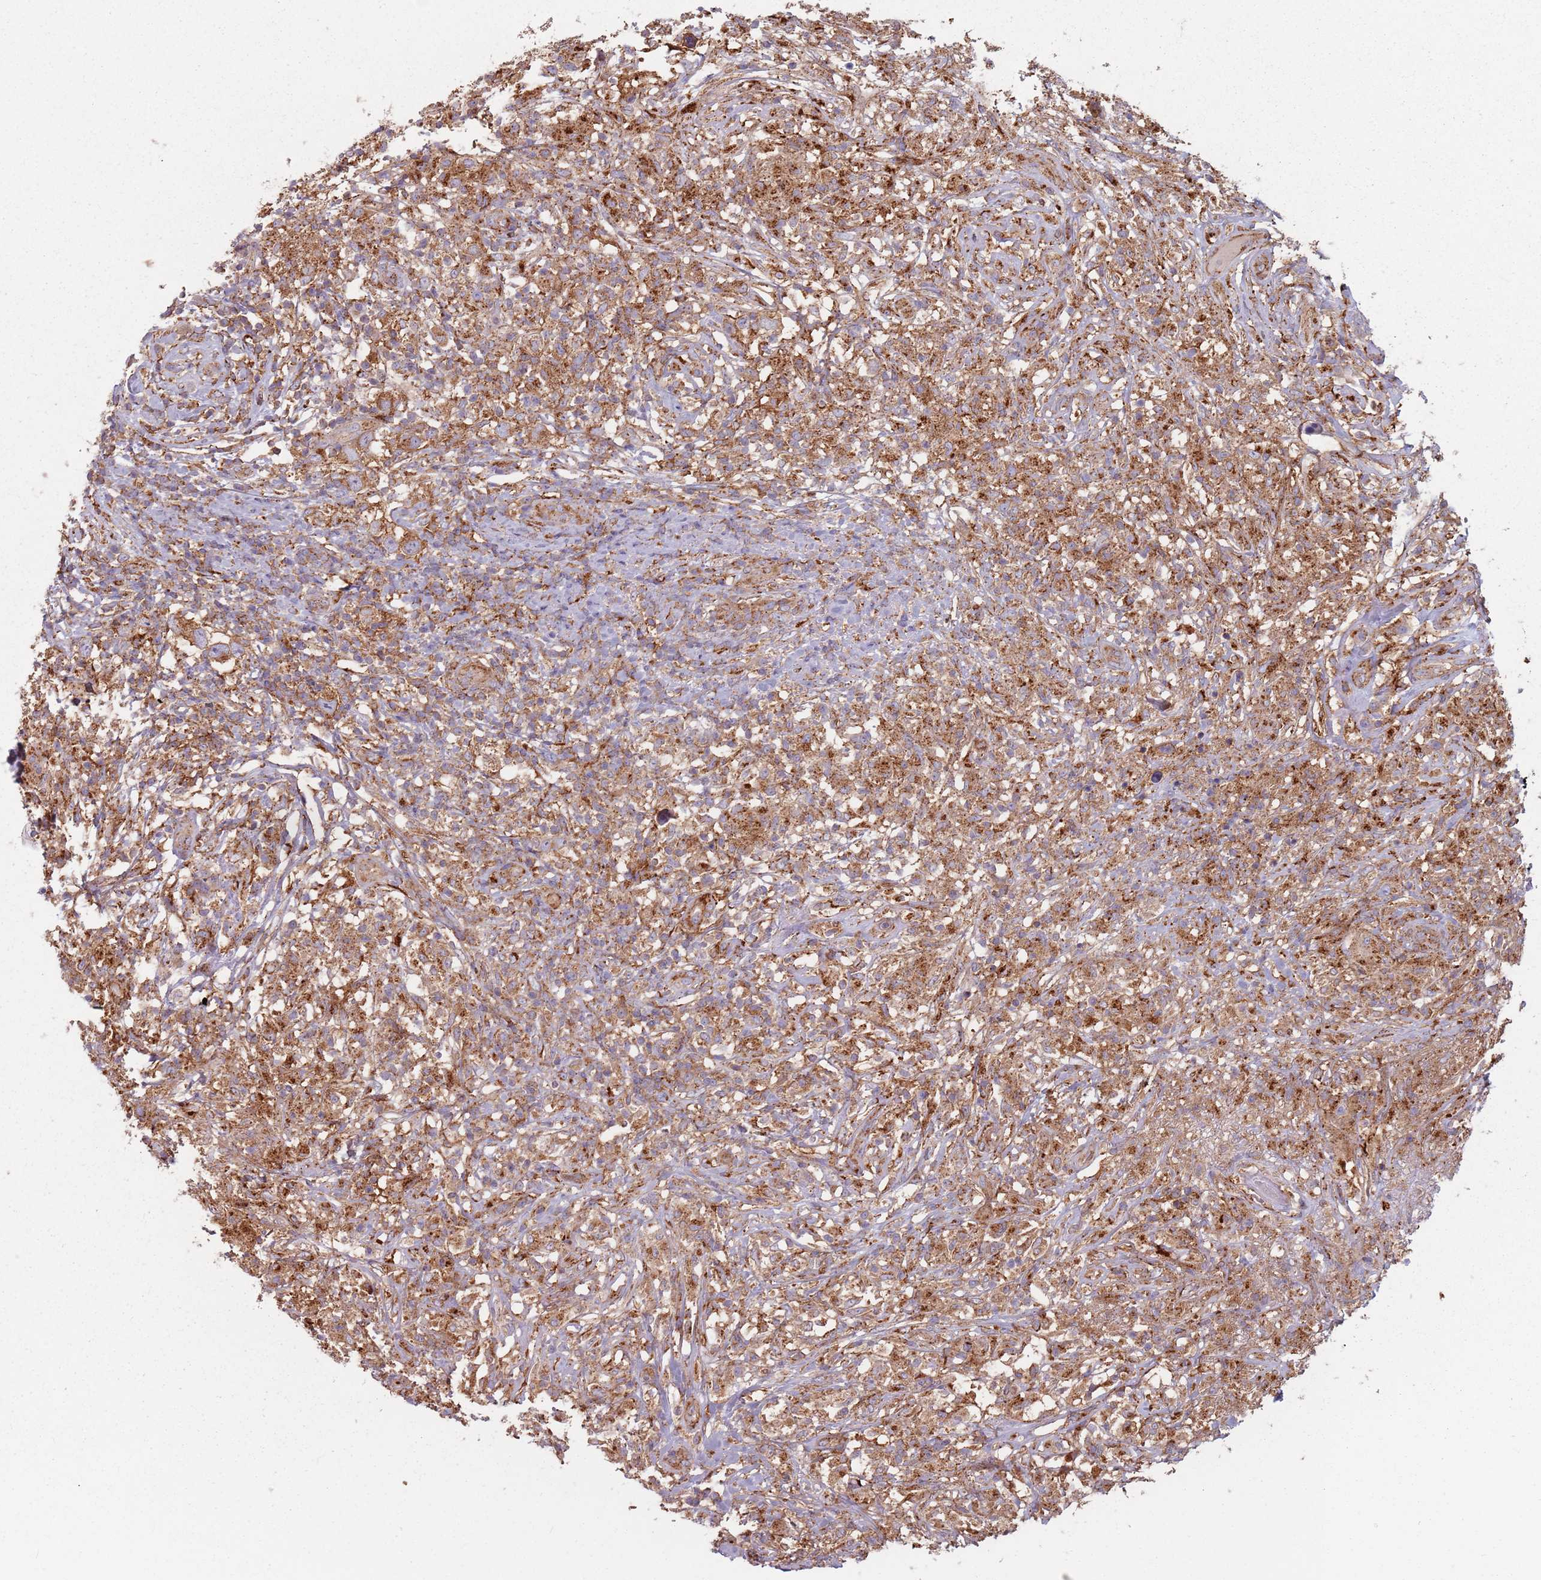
{"staining": {"intensity": "moderate", "quantity": ">75%", "location": "cytoplasmic/membranous"}, "tissue": "testis cancer", "cell_type": "Tumor cells", "image_type": "cancer", "snomed": [{"axis": "morphology", "description": "Seminoma, NOS"}, {"axis": "topography", "description": "Testis"}], "caption": "Immunohistochemical staining of human testis seminoma displays medium levels of moderate cytoplasmic/membranous protein expression in approximately >75% of tumor cells.", "gene": "TPD52L2", "patient": {"sex": "male", "age": 49}}